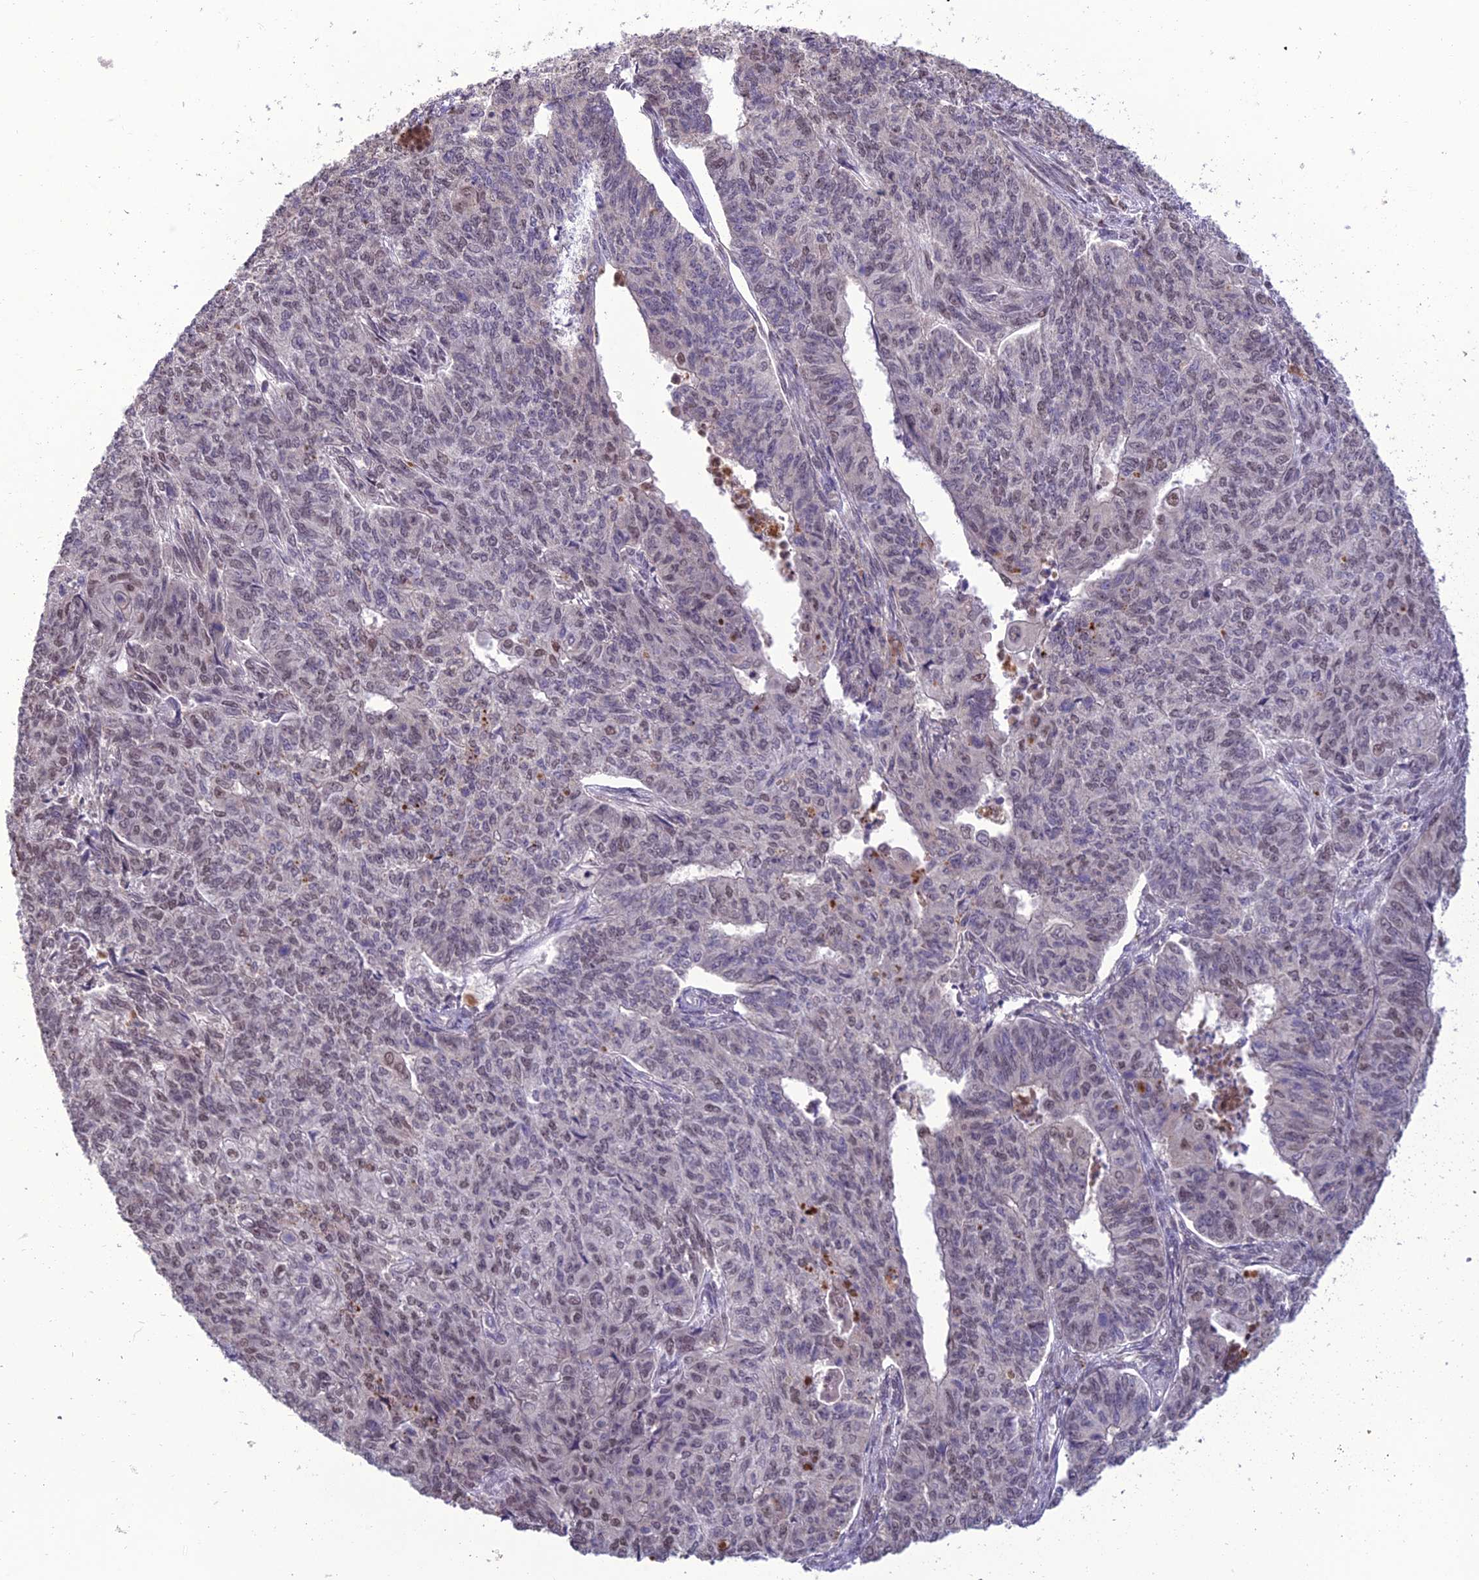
{"staining": {"intensity": "weak", "quantity": "<25%", "location": "nuclear"}, "tissue": "endometrial cancer", "cell_type": "Tumor cells", "image_type": "cancer", "snomed": [{"axis": "morphology", "description": "Adenocarcinoma, NOS"}, {"axis": "topography", "description": "Endometrium"}], "caption": "This is an immunohistochemistry (IHC) photomicrograph of human endometrial cancer (adenocarcinoma). There is no staining in tumor cells.", "gene": "RANBP3", "patient": {"sex": "female", "age": 32}}